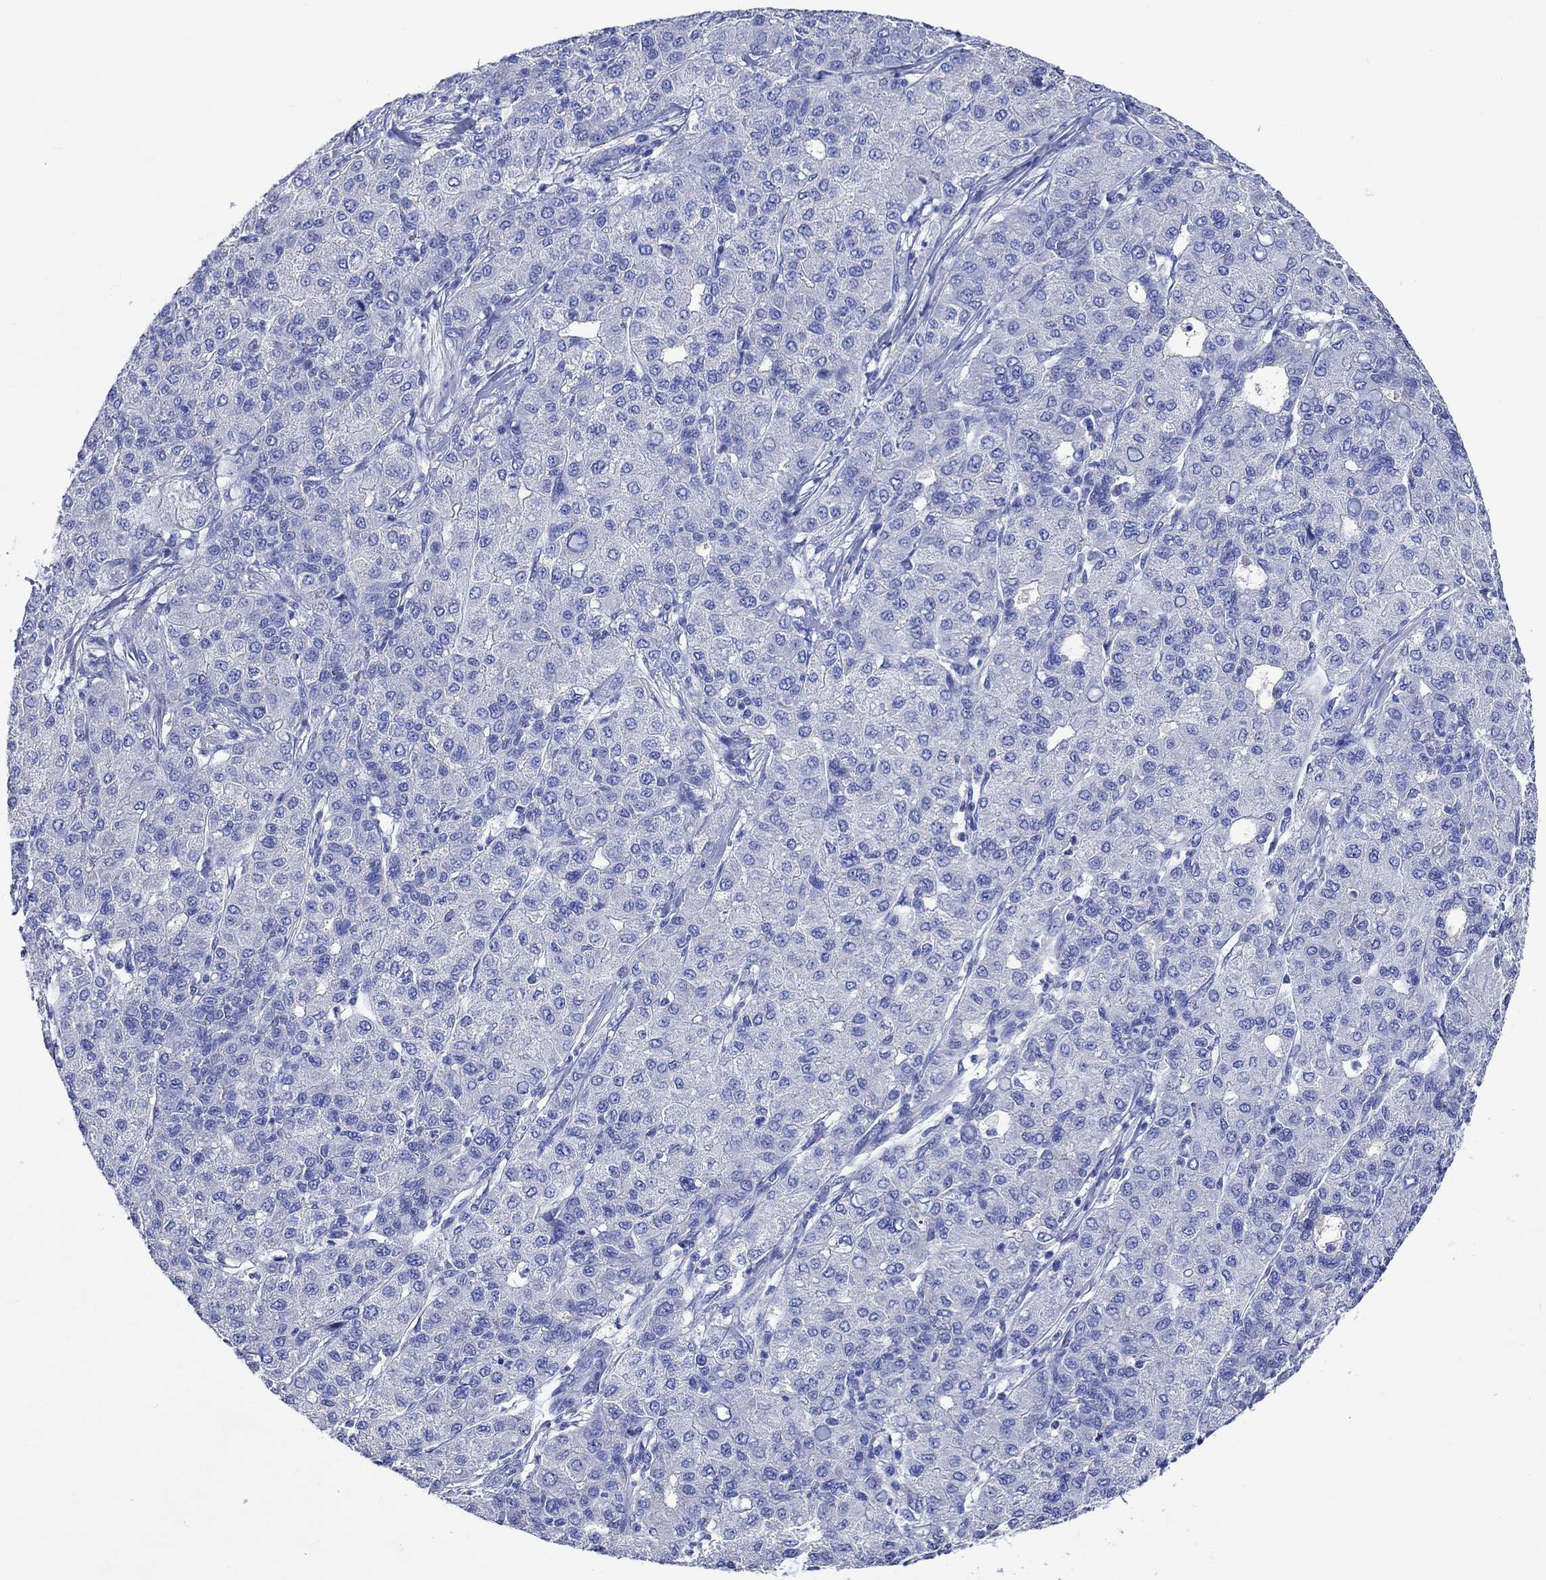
{"staining": {"intensity": "negative", "quantity": "none", "location": "none"}, "tissue": "liver cancer", "cell_type": "Tumor cells", "image_type": "cancer", "snomed": [{"axis": "morphology", "description": "Carcinoma, Hepatocellular, NOS"}, {"axis": "topography", "description": "Liver"}], "caption": "Human liver cancer stained for a protein using immunohistochemistry displays no positivity in tumor cells.", "gene": "SHISA4", "patient": {"sex": "male", "age": 65}}